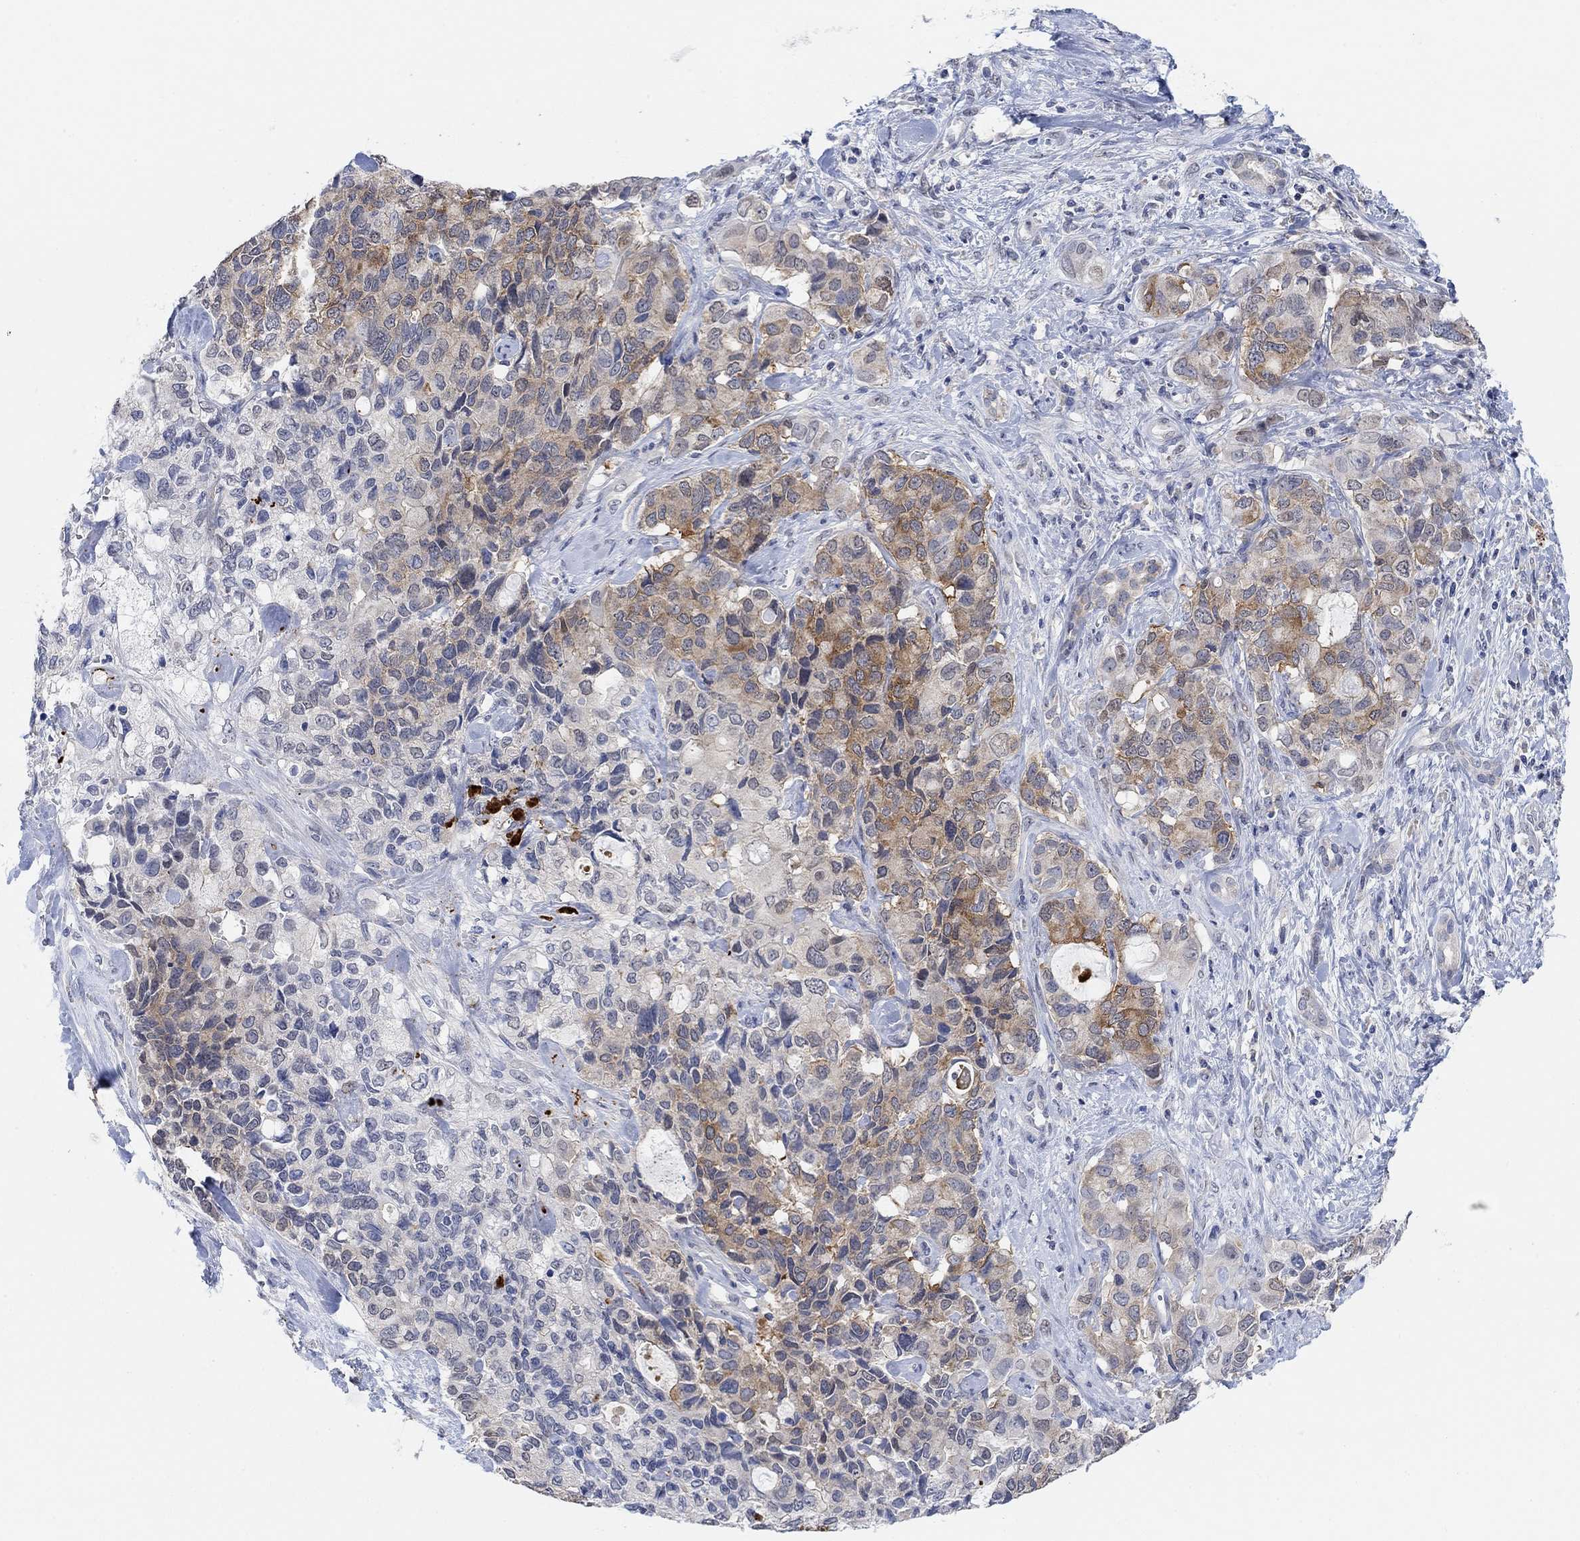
{"staining": {"intensity": "moderate", "quantity": "25%-75%", "location": "cytoplasmic/membranous"}, "tissue": "pancreatic cancer", "cell_type": "Tumor cells", "image_type": "cancer", "snomed": [{"axis": "morphology", "description": "Adenocarcinoma, NOS"}, {"axis": "topography", "description": "Pancreas"}], "caption": "Protein expression analysis of pancreatic cancer demonstrates moderate cytoplasmic/membranous positivity in about 25%-75% of tumor cells.", "gene": "RIMS1", "patient": {"sex": "female", "age": 56}}